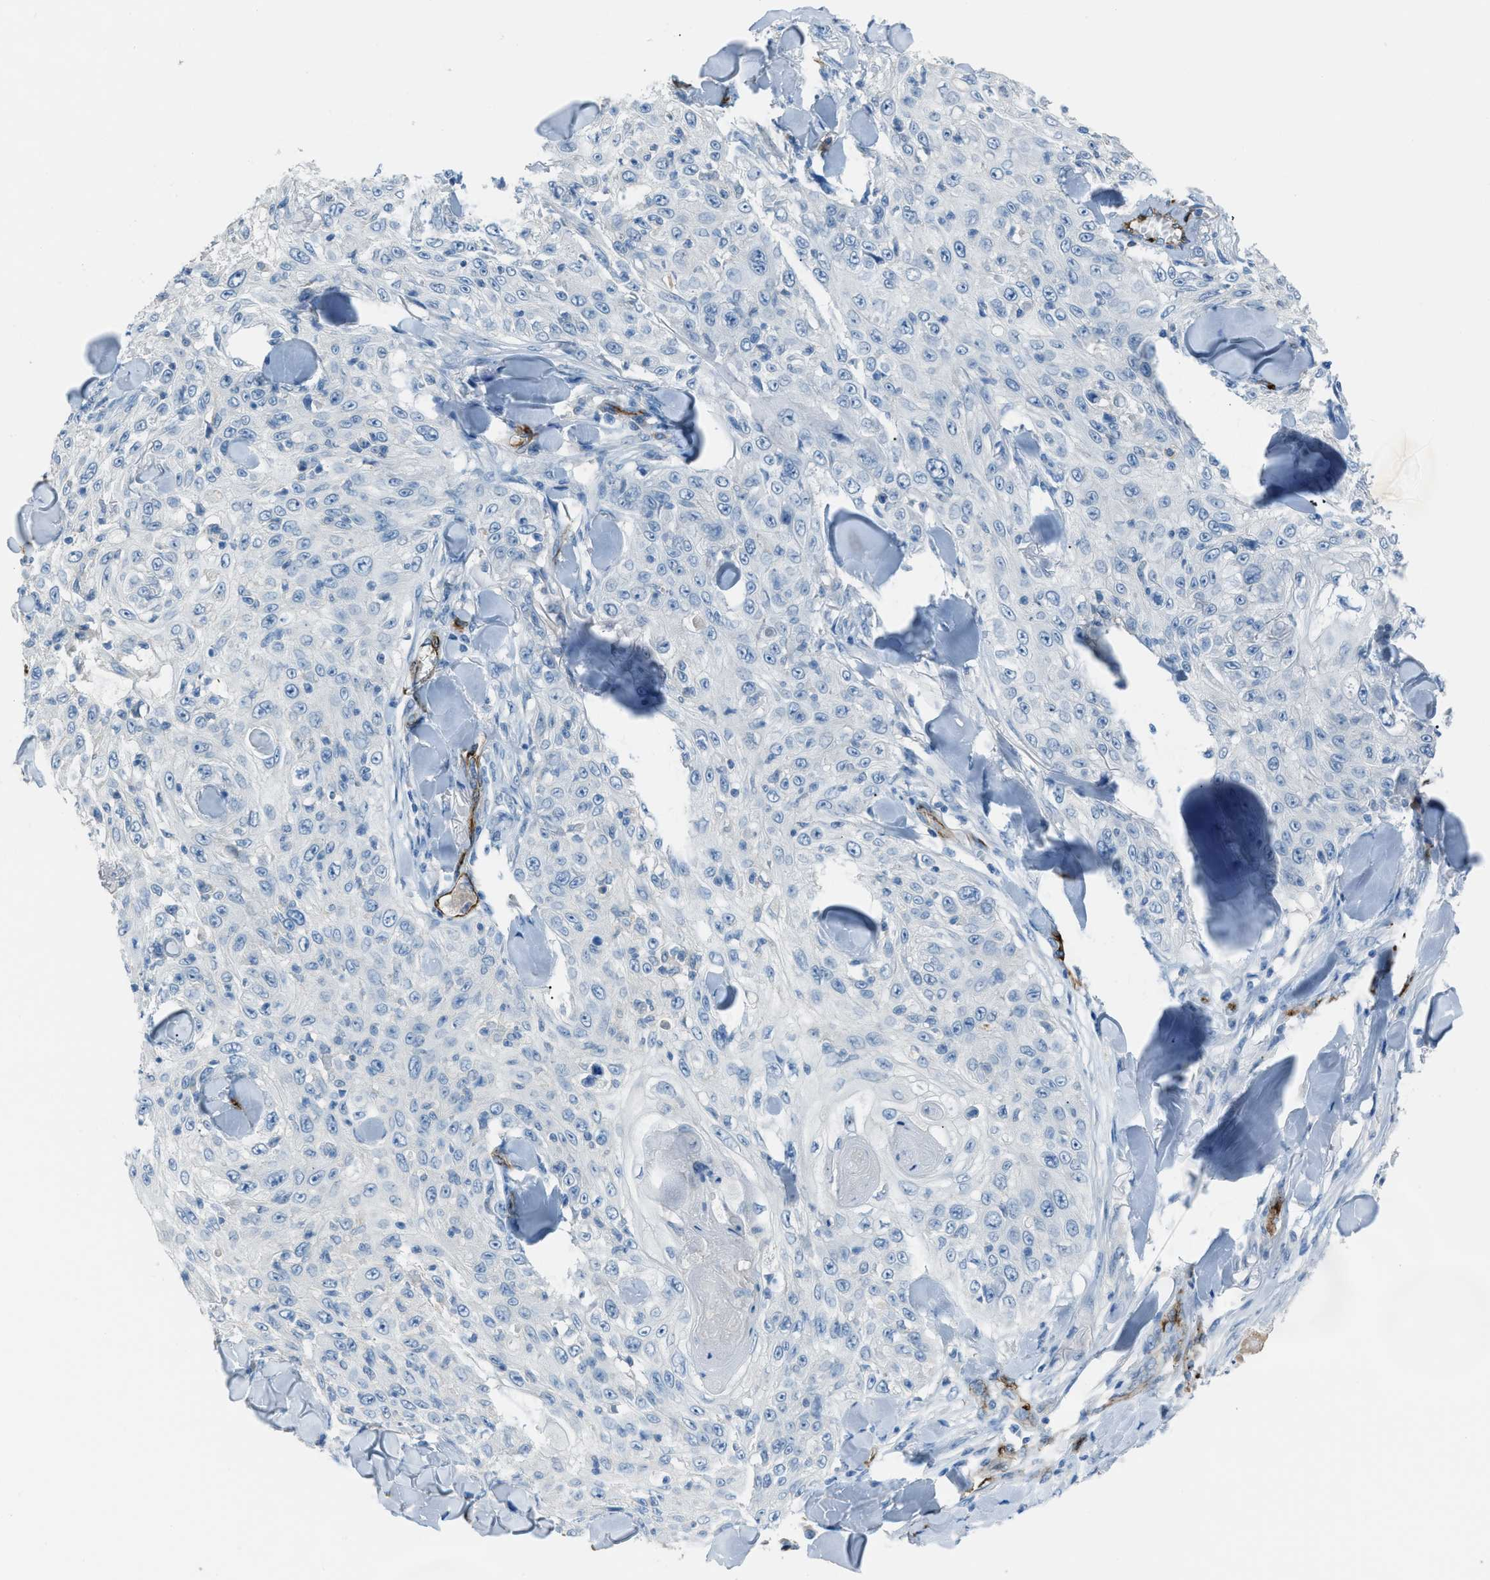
{"staining": {"intensity": "negative", "quantity": "none", "location": "none"}, "tissue": "skin cancer", "cell_type": "Tumor cells", "image_type": "cancer", "snomed": [{"axis": "morphology", "description": "Squamous cell carcinoma, NOS"}, {"axis": "topography", "description": "Skin"}], "caption": "DAB (3,3'-diaminobenzidine) immunohistochemical staining of skin cancer (squamous cell carcinoma) reveals no significant positivity in tumor cells.", "gene": "SLC22A15", "patient": {"sex": "male", "age": 86}}